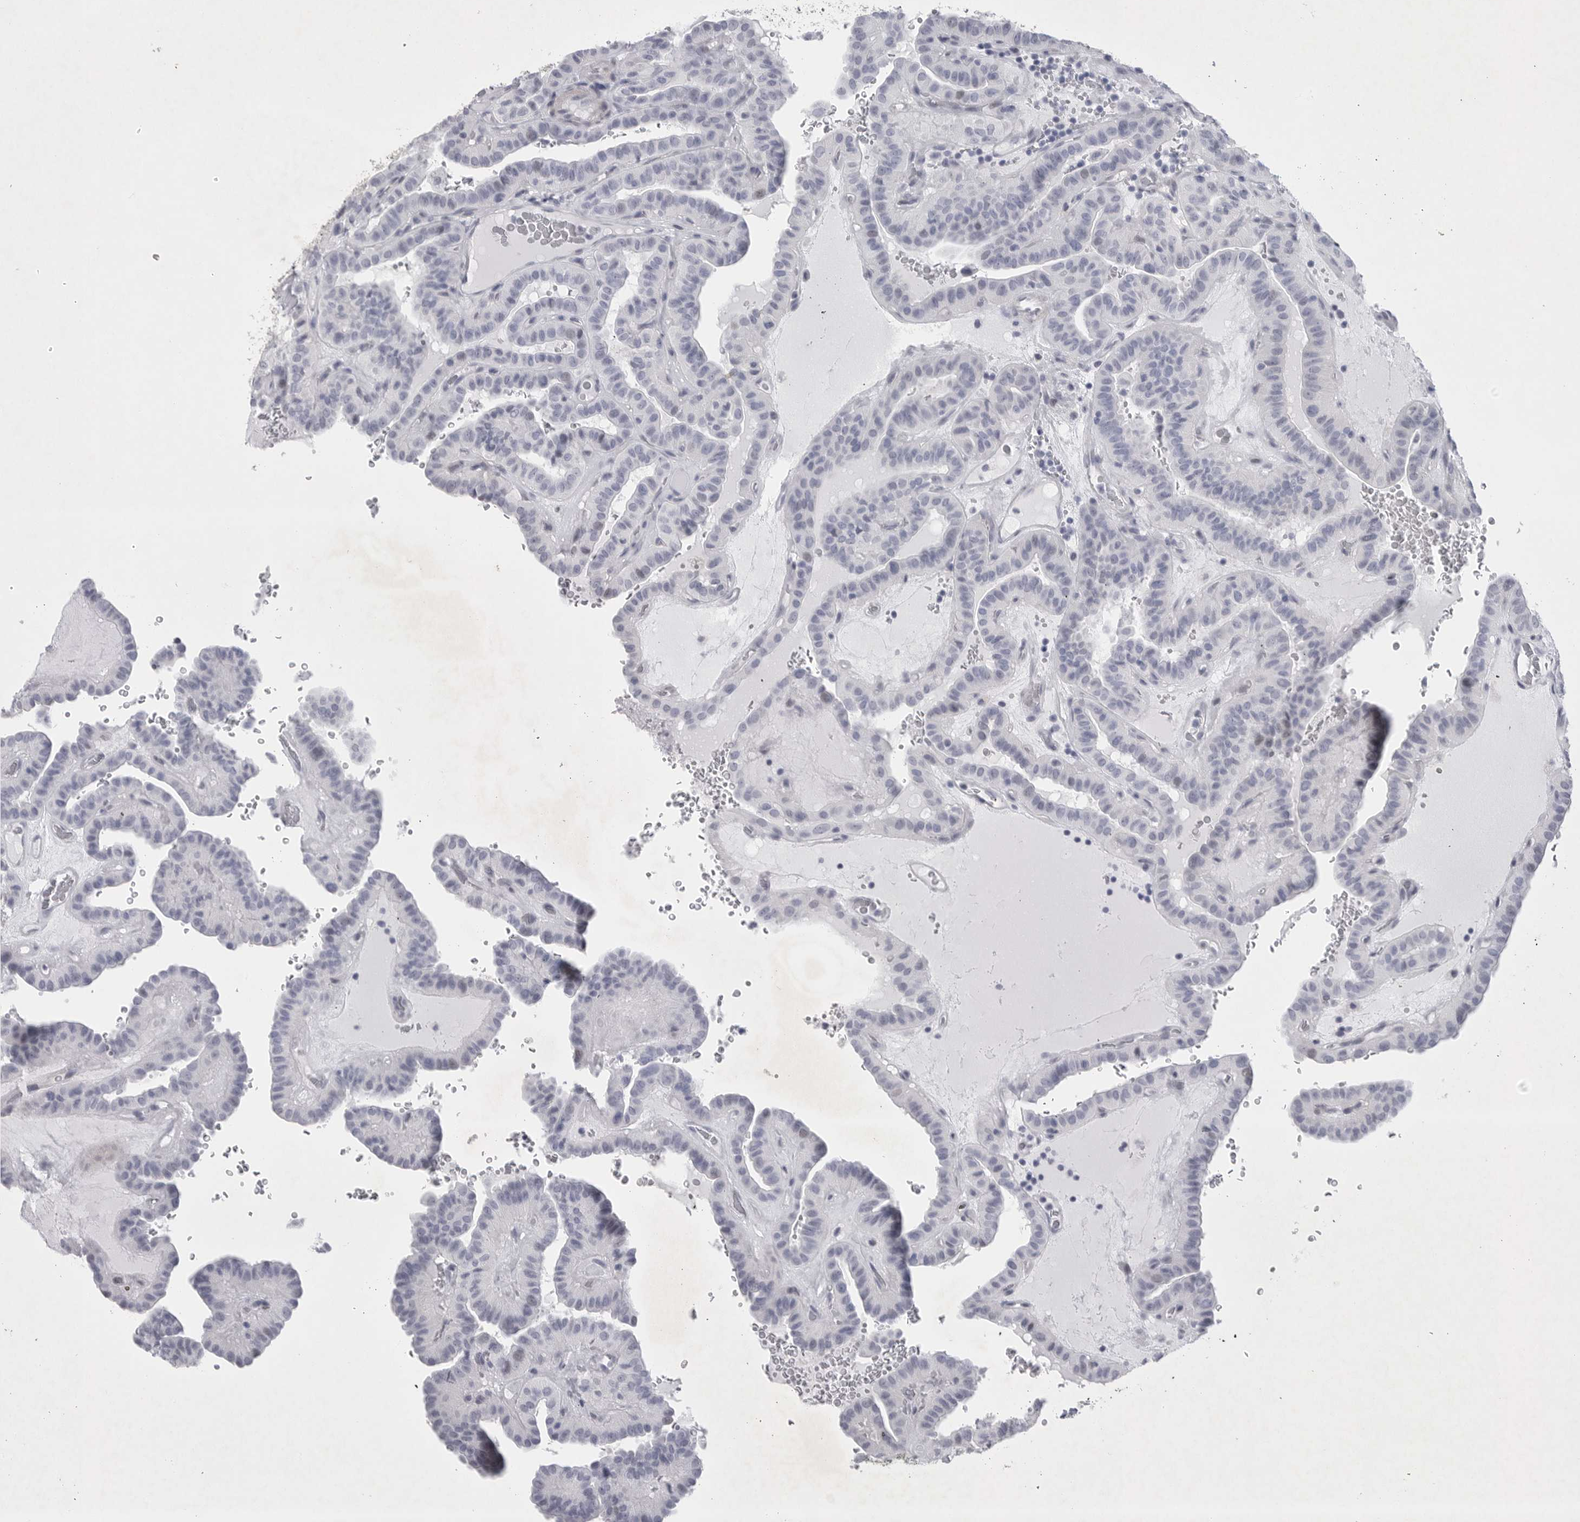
{"staining": {"intensity": "negative", "quantity": "none", "location": "none"}, "tissue": "thyroid cancer", "cell_type": "Tumor cells", "image_type": "cancer", "snomed": [{"axis": "morphology", "description": "Papillary adenocarcinoma, NOS"}, {"axis": "topography", "description": "Thyroid gland"}], "caption": "Human papillary adenocarcinoma (thyroid) stained for a protein using immunohistochemistry demonstrates no positivity in tumor cells.", "gene": "TNR", "patient": {"sex": "male", "age": 77}}